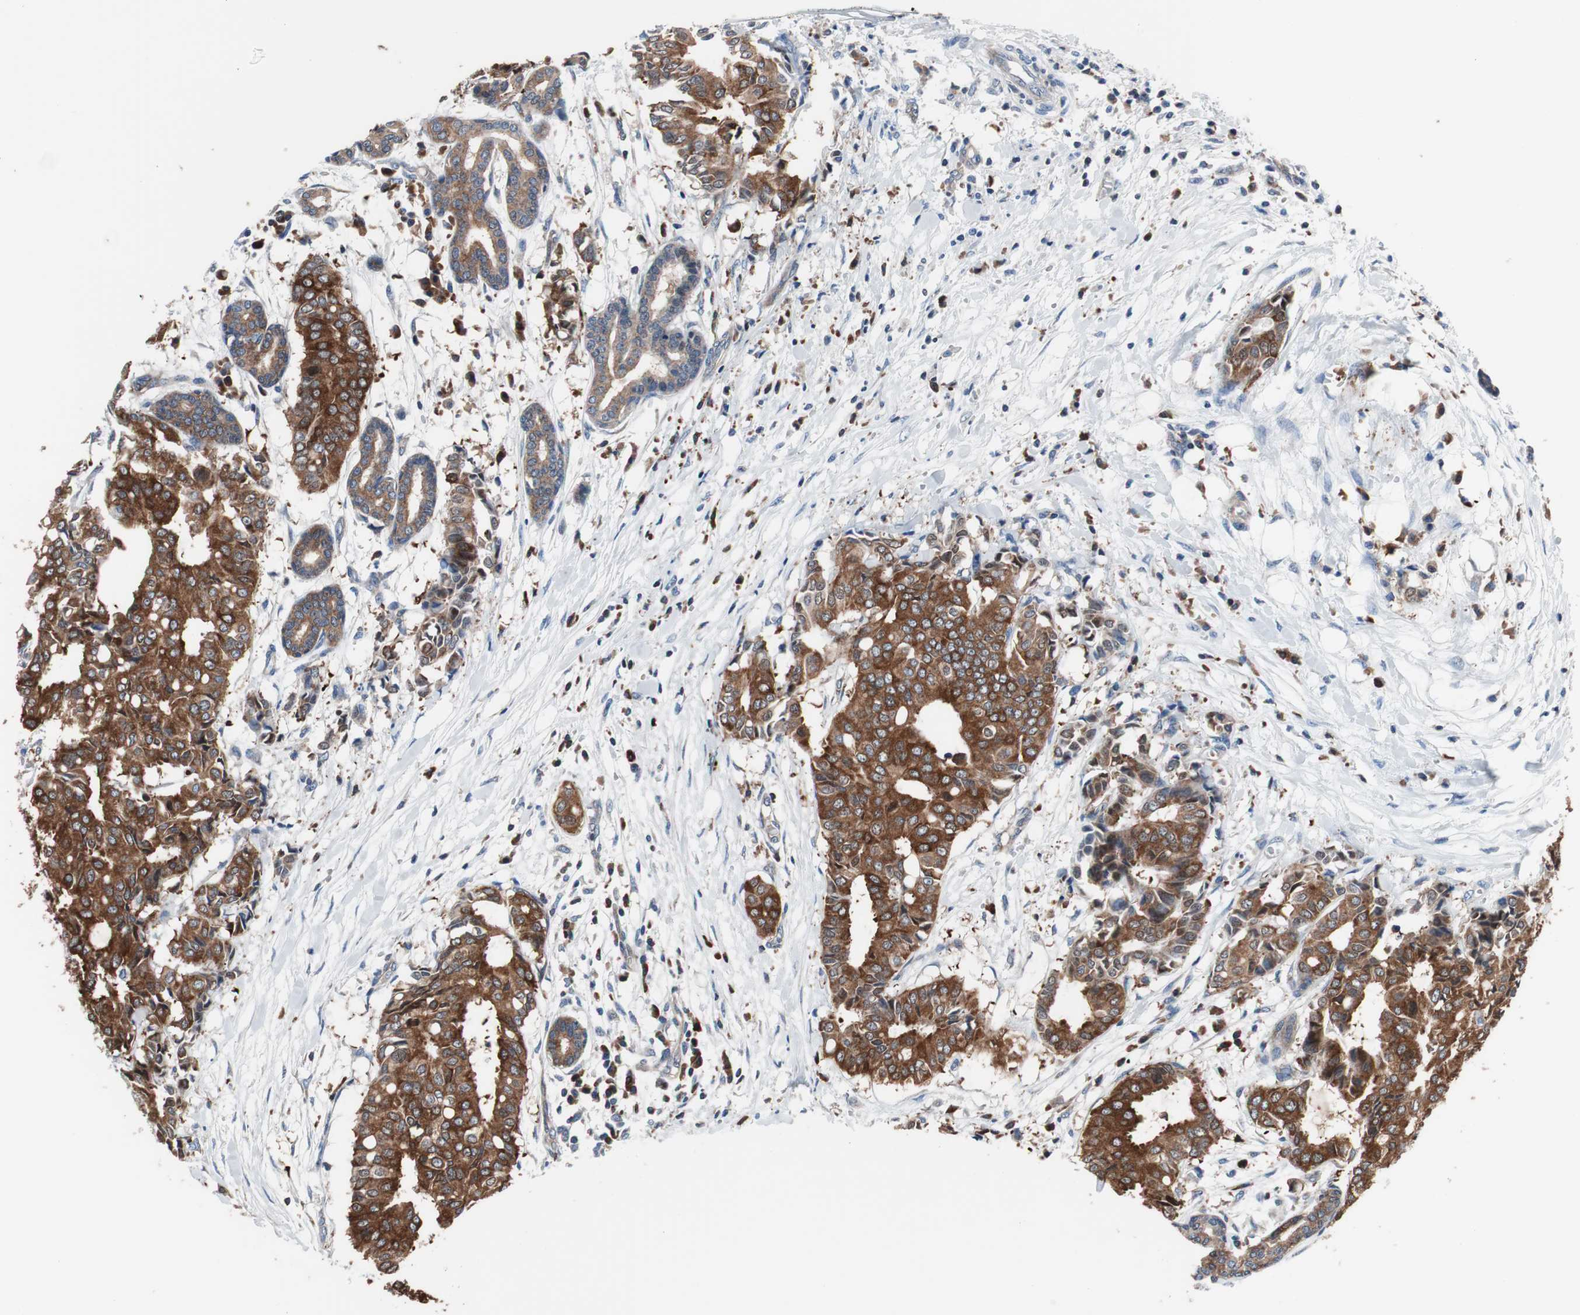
{"staining": {"intensity": "strong", "quantity": ">75%", "location": "cytoplasmic/membranous"}, "tissue": "head and neck cancer", "cell_type": "Tumor cells", "image_type": "cancer", "snomed": [{"axis": "morphology", "description": "Adenocarcinoma, NOS"}, {"axis": "topography", "description": "Salivary gland"}, {"axis": "topography", "description": "Head-Neck"}], "caption": "Tumor cells reveal strong cytoplasmic/membranous expression in approximately >75% of cells in adenocarcinoma (head and neck). (IHC, brightfield microscopy, high magnification).", "gene": "PRDX2", "patient": {"sex": "female", "age": 59}}